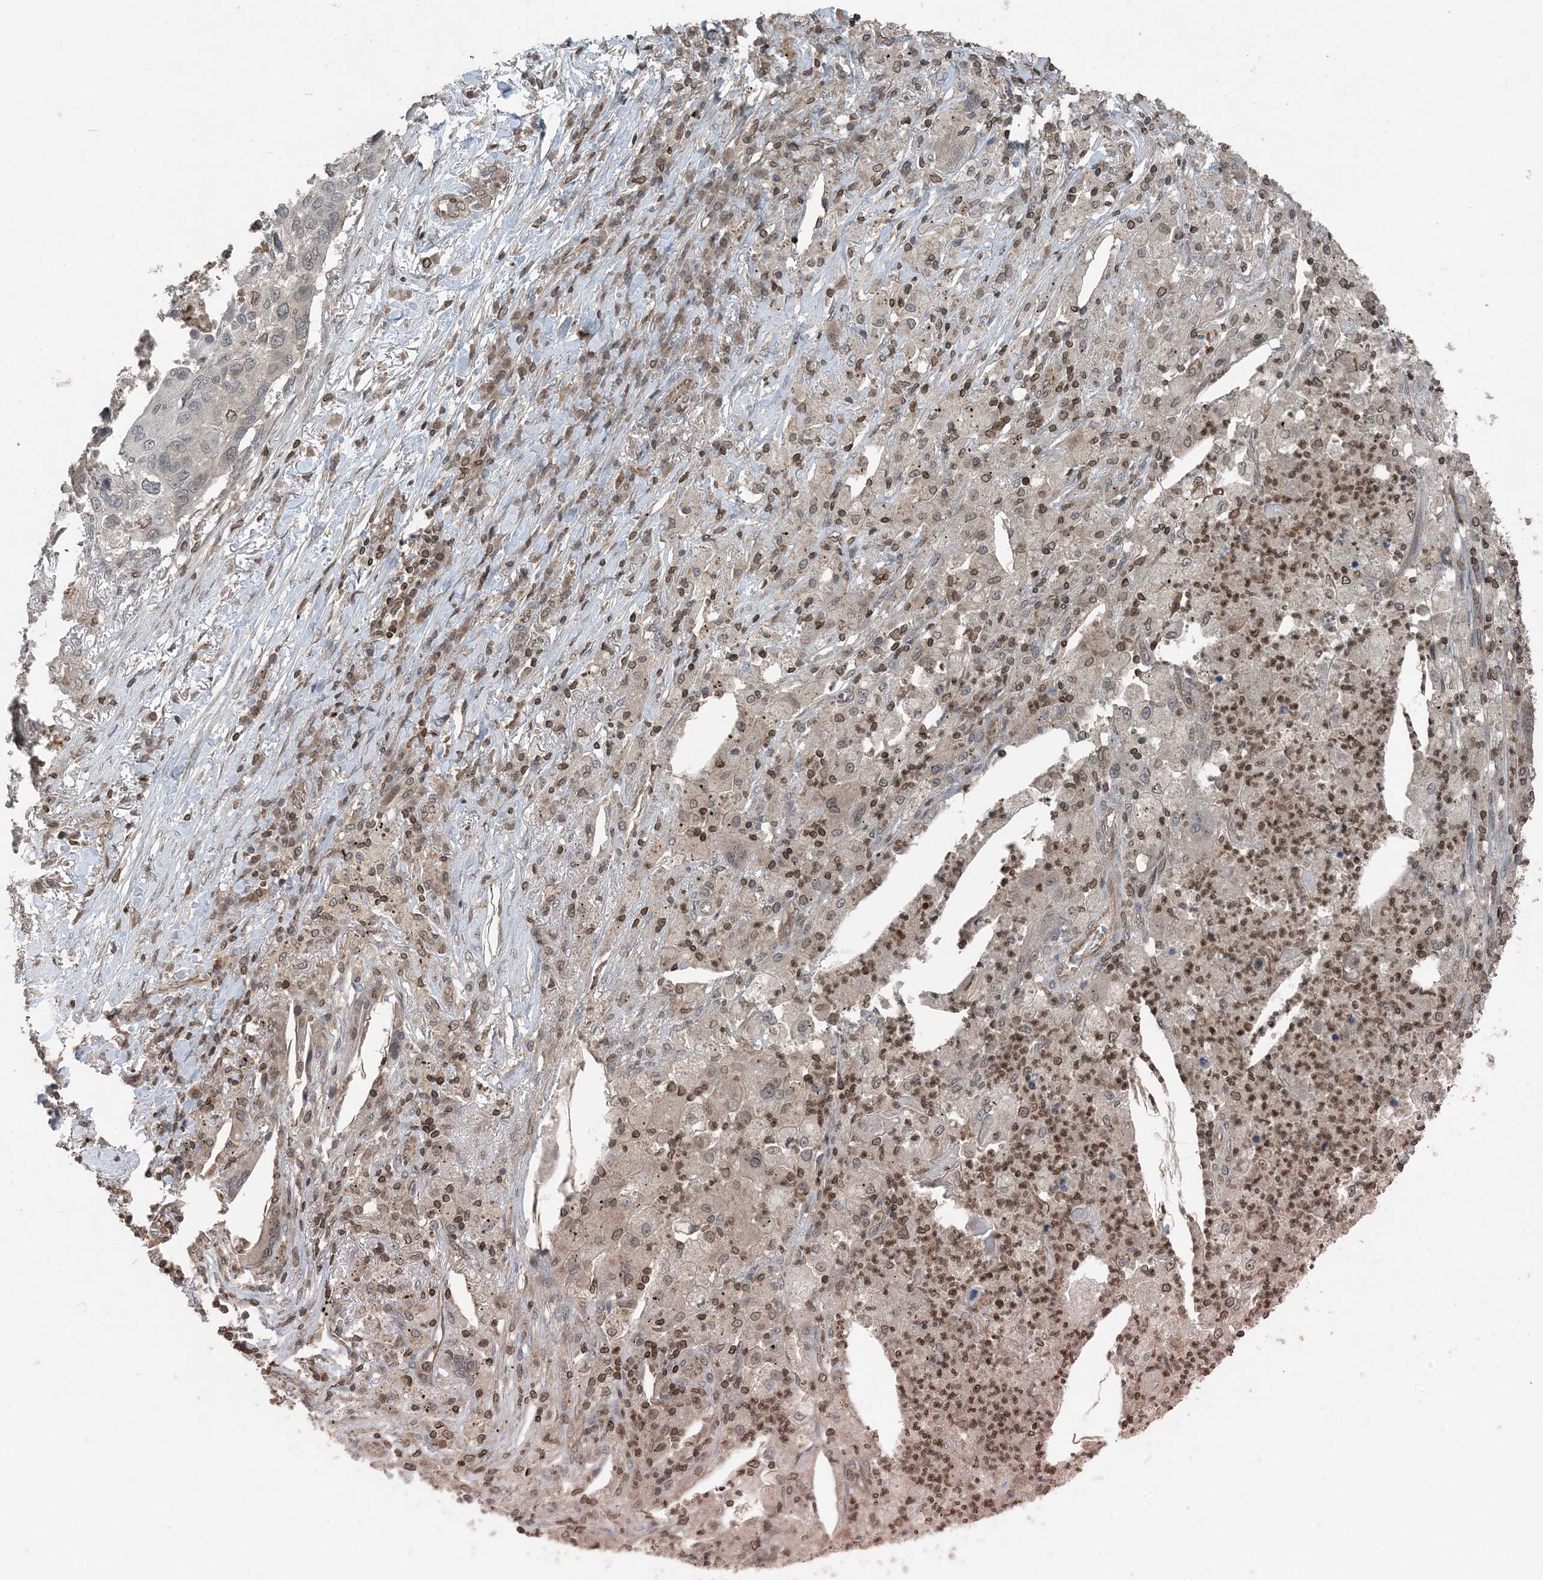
{"staining": {"intensity": "weak", "quantity": "25%-75%", "location": "cytoplasmic/membranous,nuclear"}, "tissue": "lung cancer", "cell_type": "Tumor cells", "image_type": "cancer", "snomed": [{"axis": "morphology", "description": "Squamous cell carcinoma, NOS"}, {"axis": "topography", "description": "Lung"}], "caption": "The photomicrograph shows immunohistochemical staining of lung squamous cell carcinoma. There is weak cytoplasmic/membranous and nuclear staining is appreciated in about 25%-75% of tumor cells.", "gene": "ZFAND2B", "patient": {"sex": "female", "age": 63}}